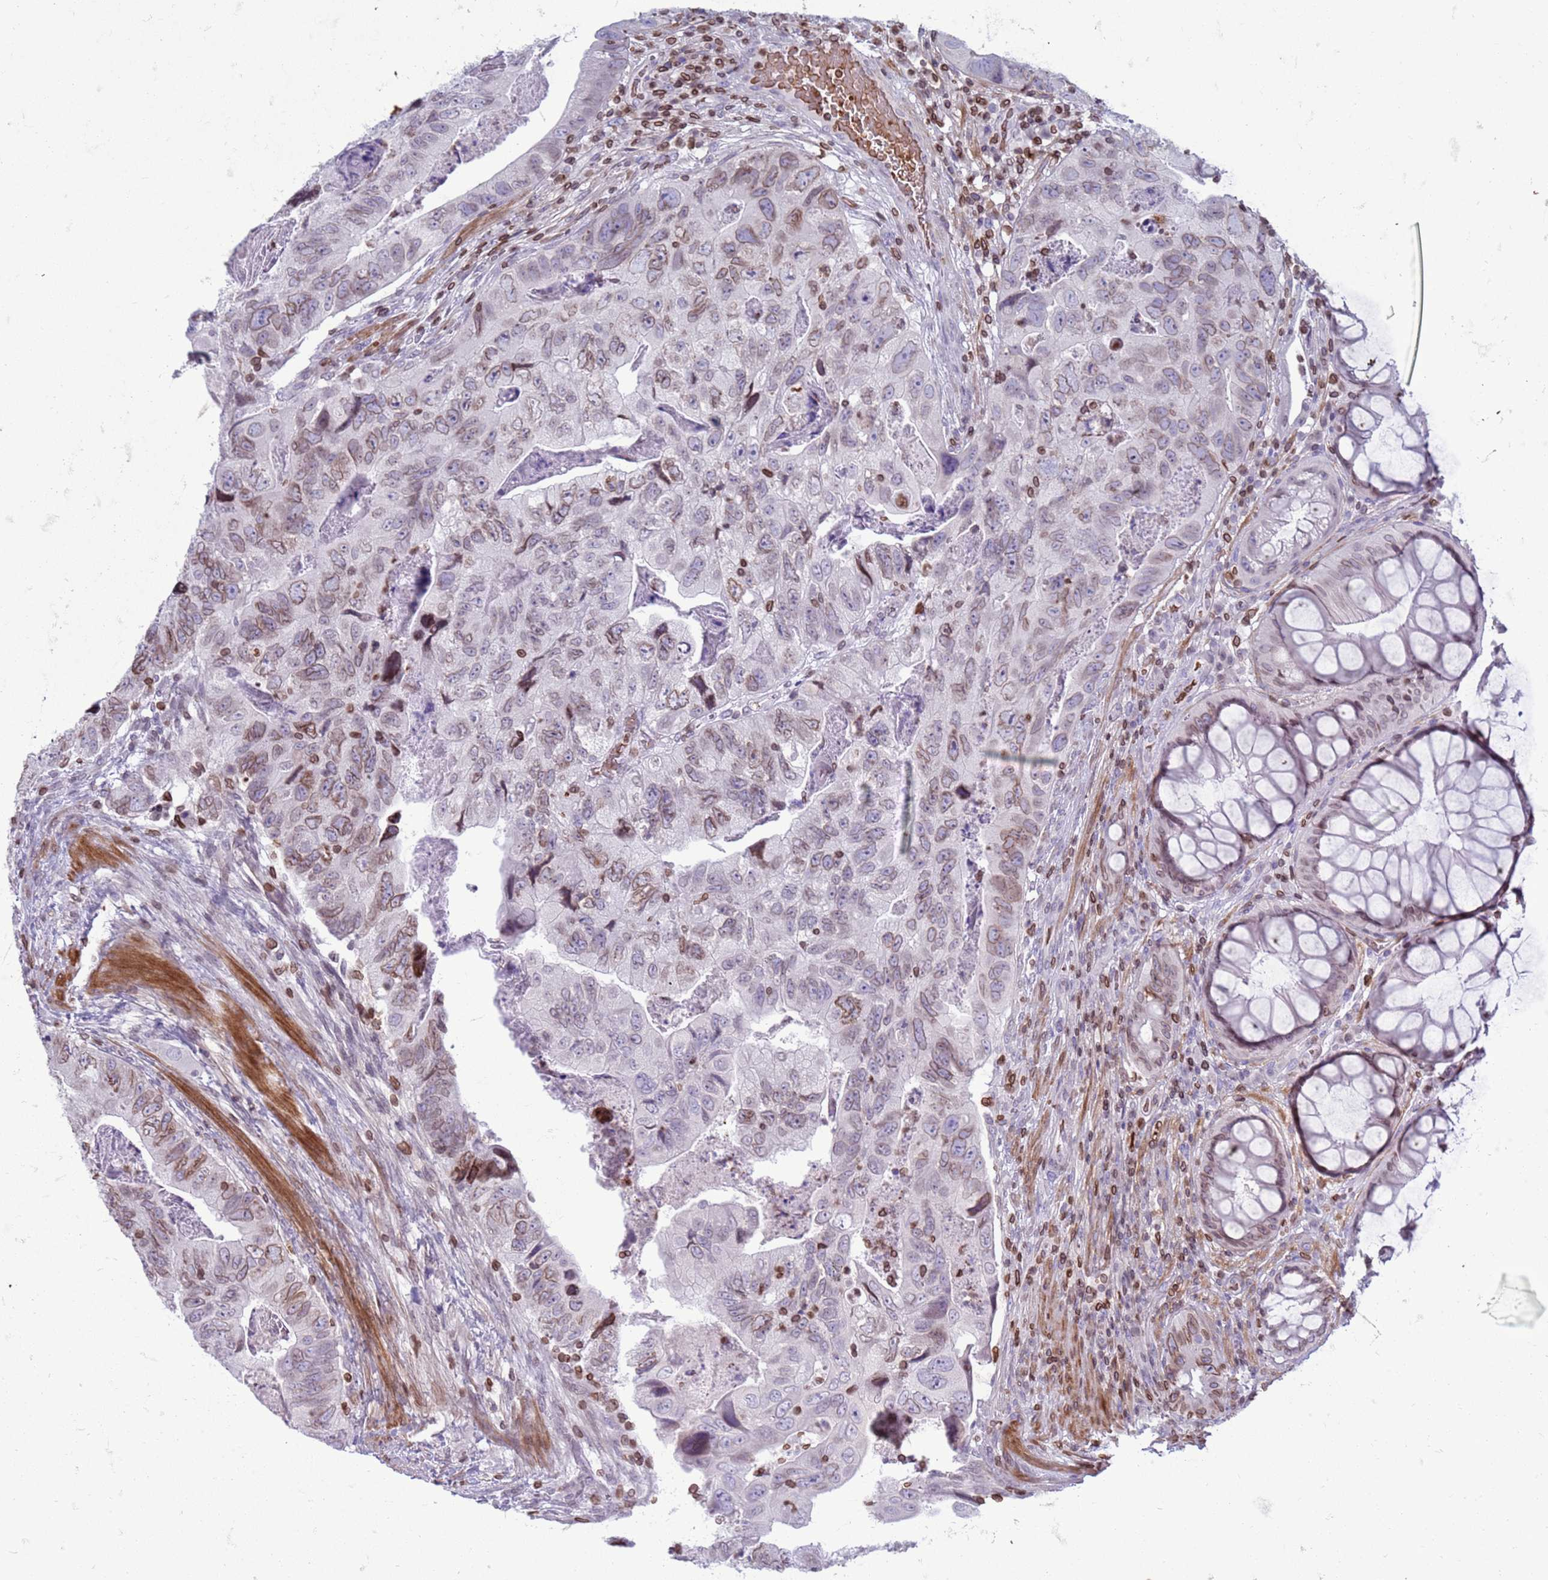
{"staining": {"intensity": "moderate", "quantity": "25%-75%", "location": "cytoplasmic/membranous,nuclear"}, "tissue": "colorectal cancer", "cell_type": "Tumor cells", "image_type": "cancer", "snomed": [{"axis": "morphology", "description": "Adenocarcinoma, NOS"}, {"axis": "topography", "description": "Rectum"}], "caption": "Tumor cells demonstrate medium levels of moderate cytoplasmic/membranous and nuclear positivity in approximately 25%-75% of cells in colorectal cancer (adenocarcinoma). The staining was performed using DAB (3,3'-diaminobenzidine) to visualize the protein expression in brown, while the nuclei were stained in blue with hematoxylin (Magnification: 20x).", "gene": "METTL25B", "patient": {"sex": "male", "age": 63}}